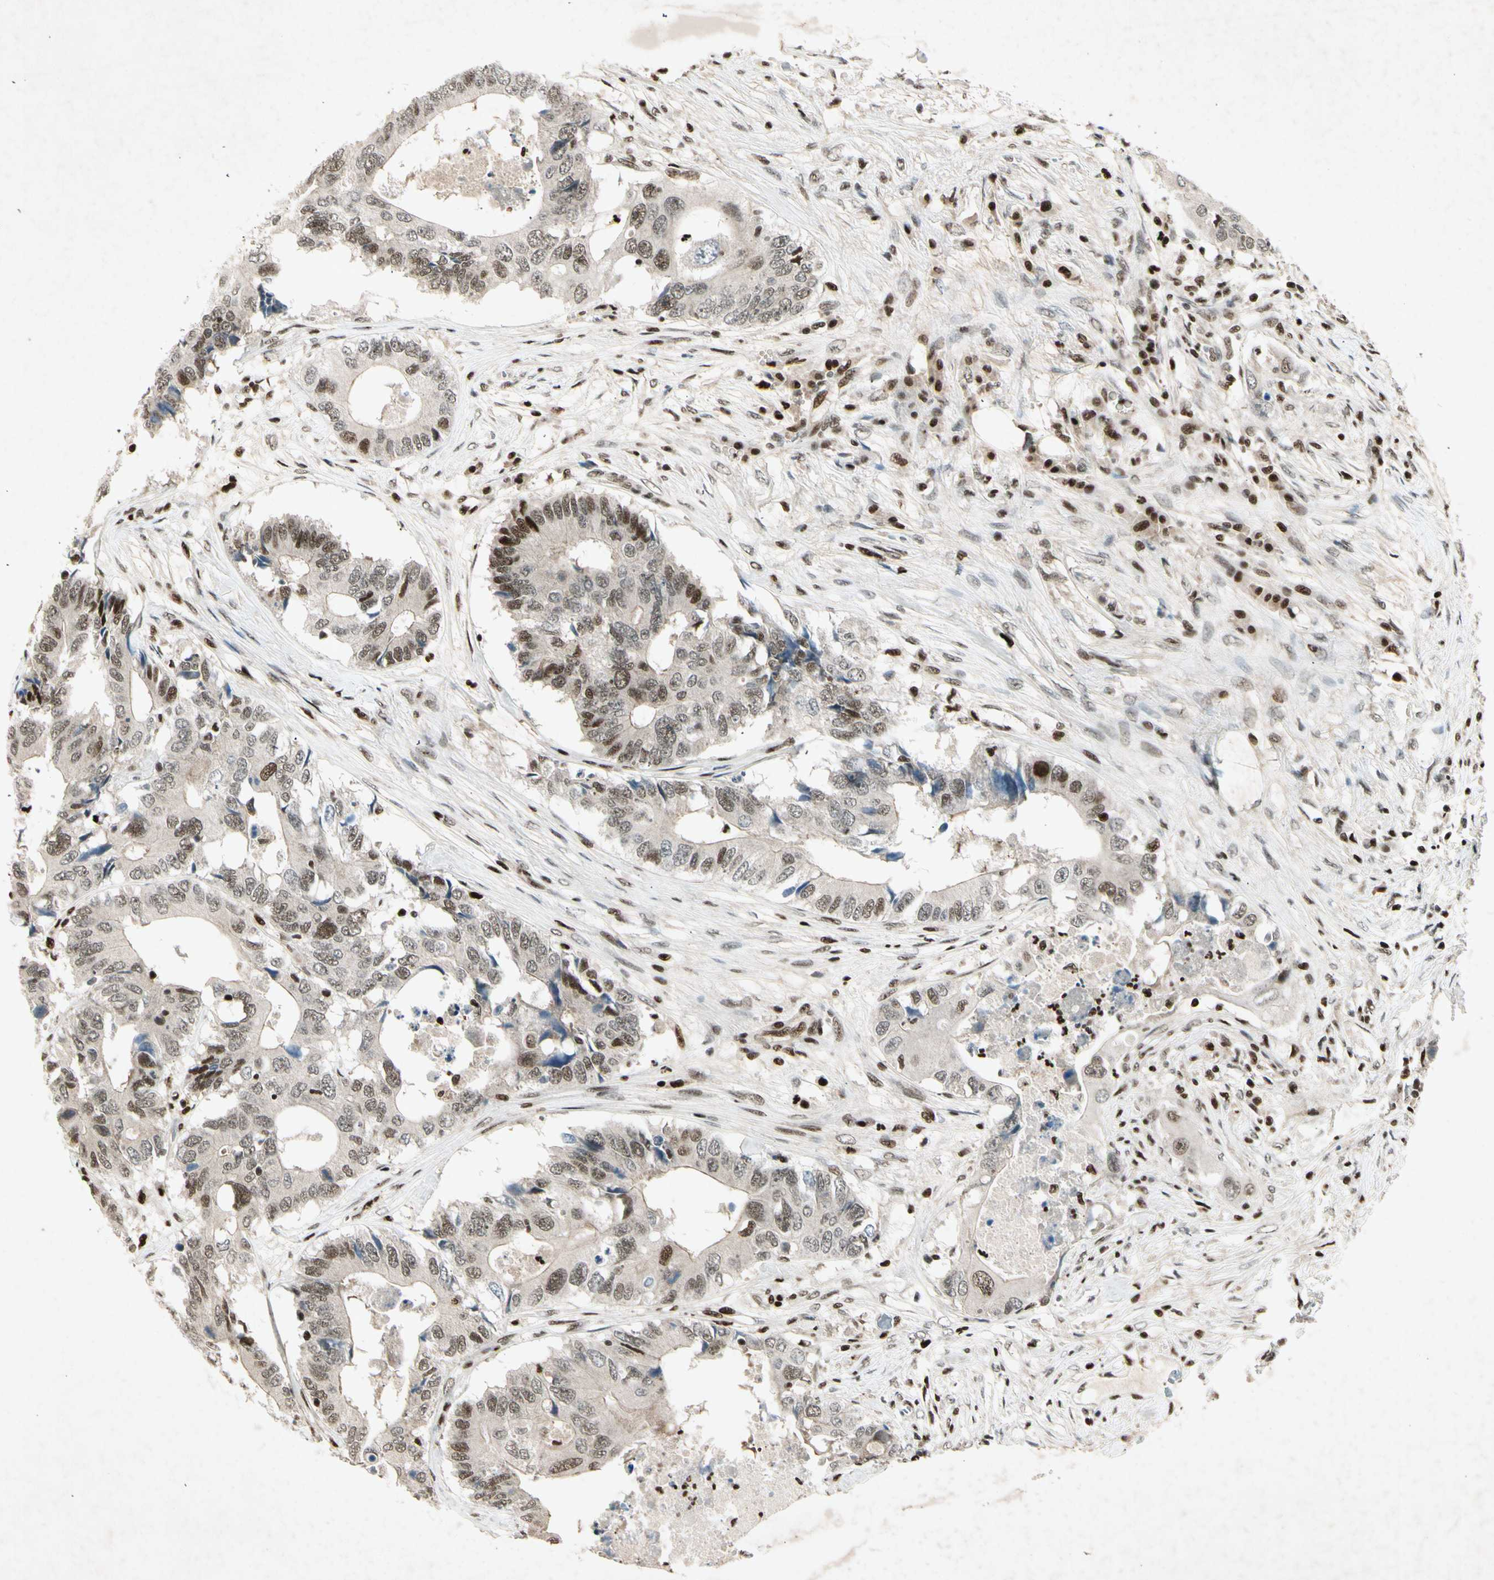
{"staining": {"intensity": "moderate", "quantity": "25%-75%", "location": "nuclear"}, "tissue": "colorectal cancer", "cell_type": "Tumor cells", "image_type": "cancer", "snomed": [{"axis": "morphology", "description": "Adenocarcinoma, NOS"}, {"axis": "topography", "description": "Colon"}], "caption": "This is a histology image of immunohistochemistry staining of adenocarcinoma (colorectal), which shows moderate staining in the nuclear of tumor cells.", "gene": "RNF43", "patient": {"sex": "male", "age": 71}}